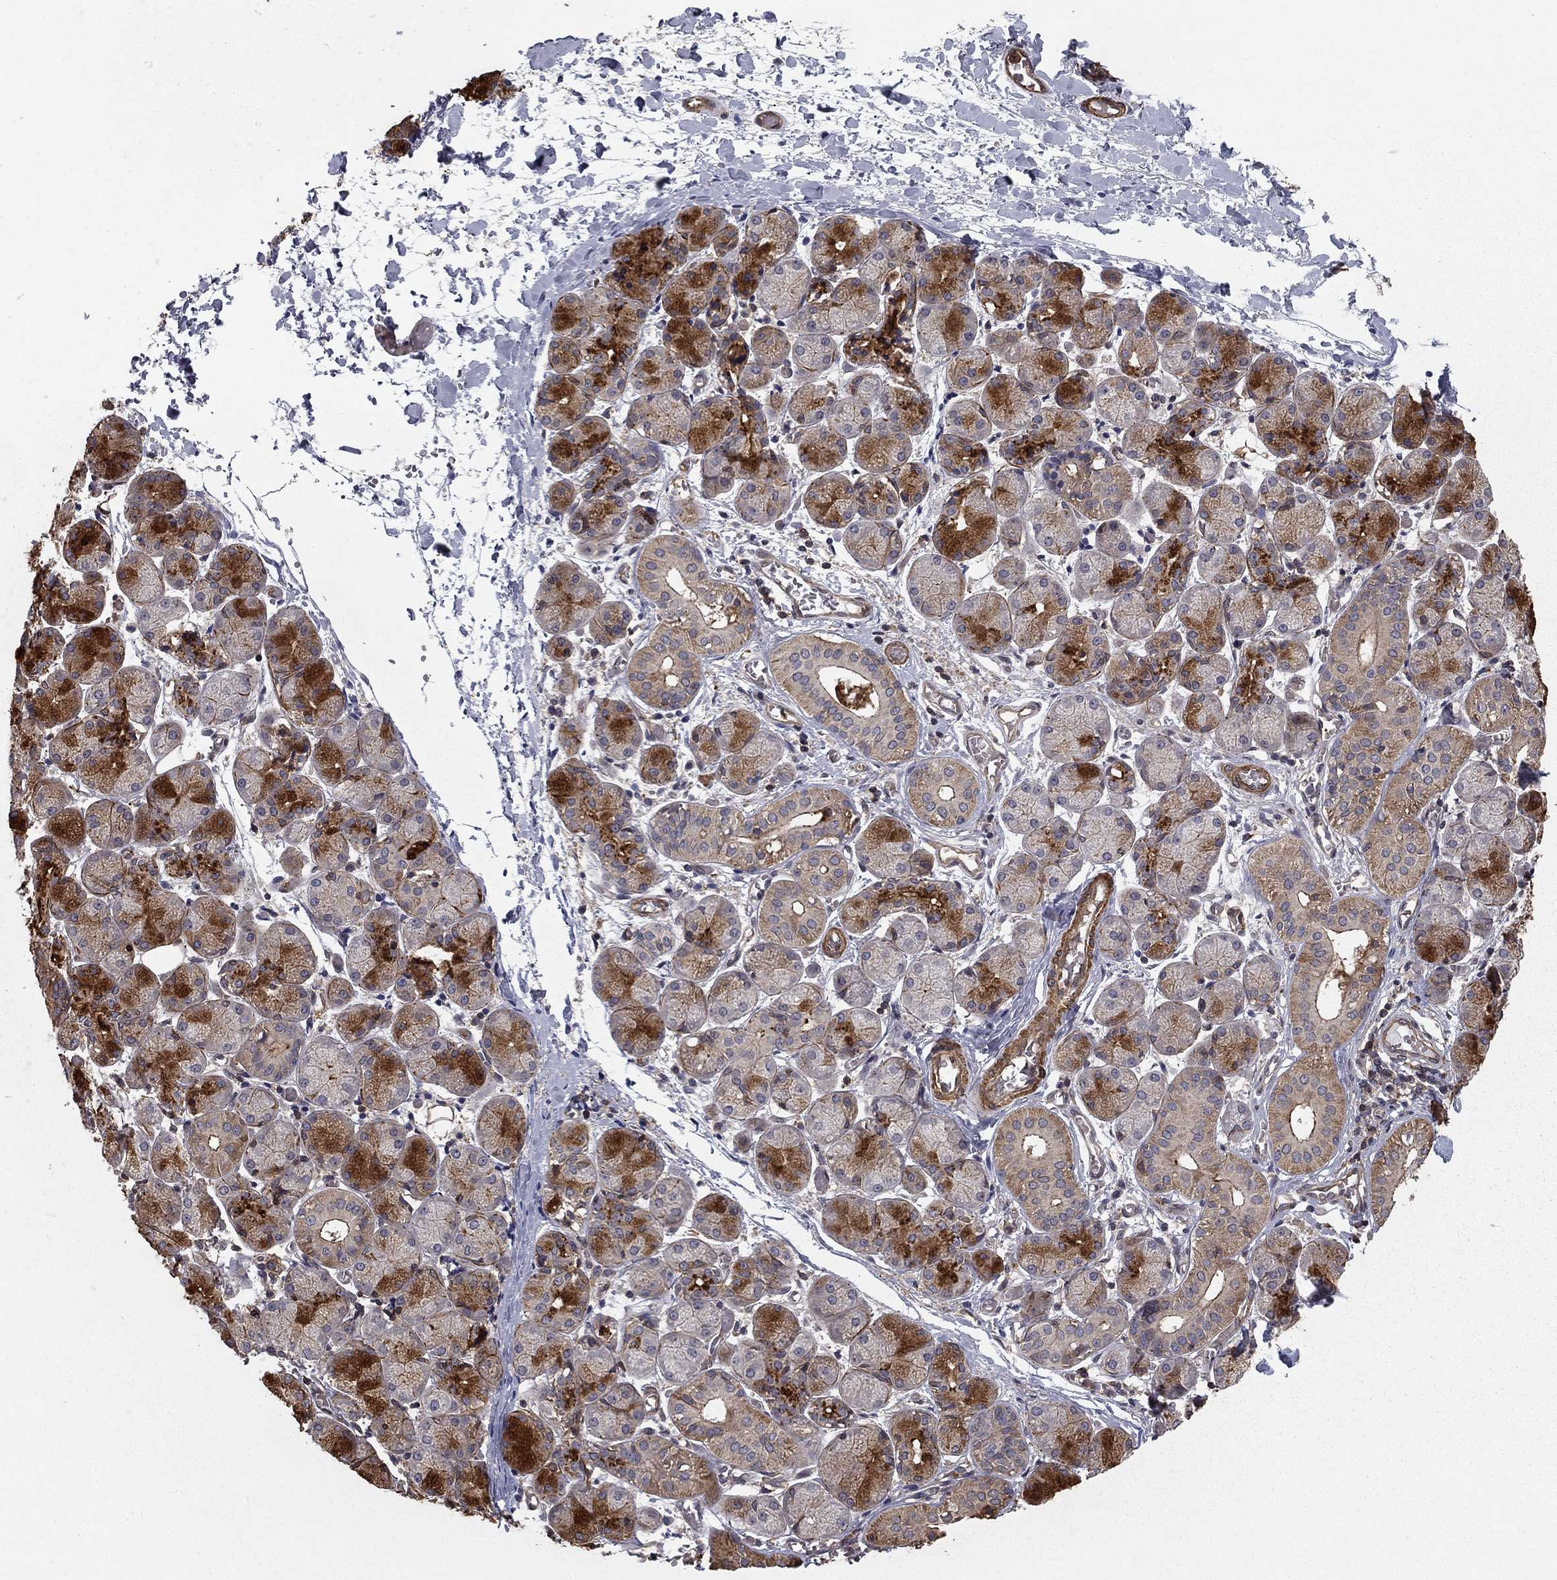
{"staining": {"intensity": "strong", "quantity": "<25%", "location": "cytoplasmic/membranous"}, "tissue": "salivary gland", "cell_type": "Glandular cells", "image_type": "normal", "snomed": [{"axis": "morphology", "description": "Normal tissue, NOS"}, {"axis": "topography", "description": "Salivary gland"}, {"axis": "topography", "description": "Peripheral nerve tissue"}], "caption": "Strong cytoplasmic/membranous positivity is present in about <25% of glandular cells in unremarkable salivary gland.", "gene": "HABP4", "patient": {"sex": "female", "age": 24}}